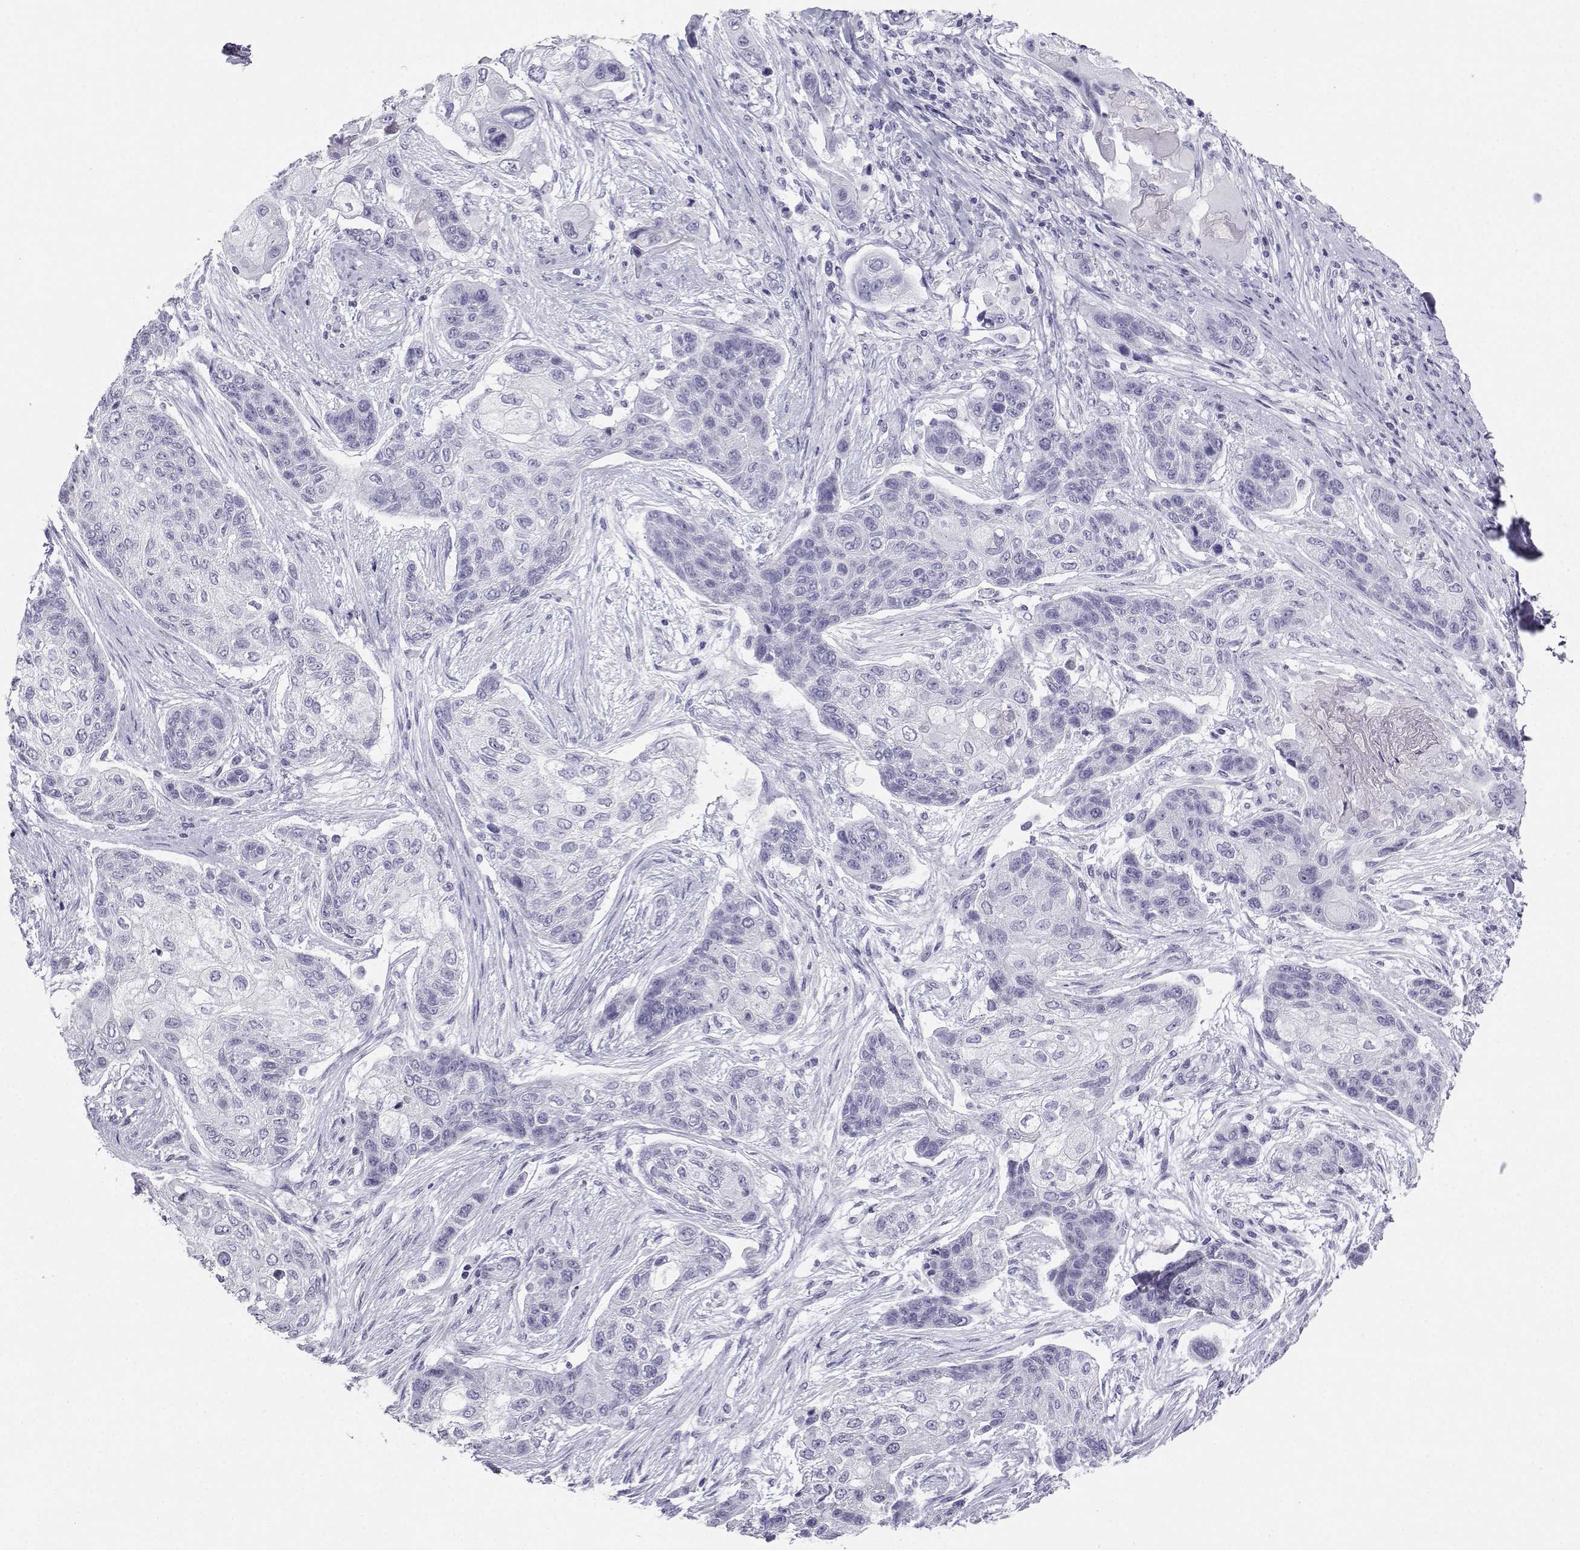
{"staining": {"intensity": "negative", "quantity": "none", "location": "none"}, "tissue": "lung cancer", "cell_type": "Tumor cells", "image_type": "cancer", "snomed": [{"axis": "morphology", "description": "Squamous cell carcinoma, NOS"}, {"axis": "topography", "description": "Lung"}], "caption": "Immunohistochemical staining of human lung cancer (squamous cell carcinoma) displays no significant staining in tumor cells.", "gene": "SST", "patient": {"sex": "male", "age": 69}}